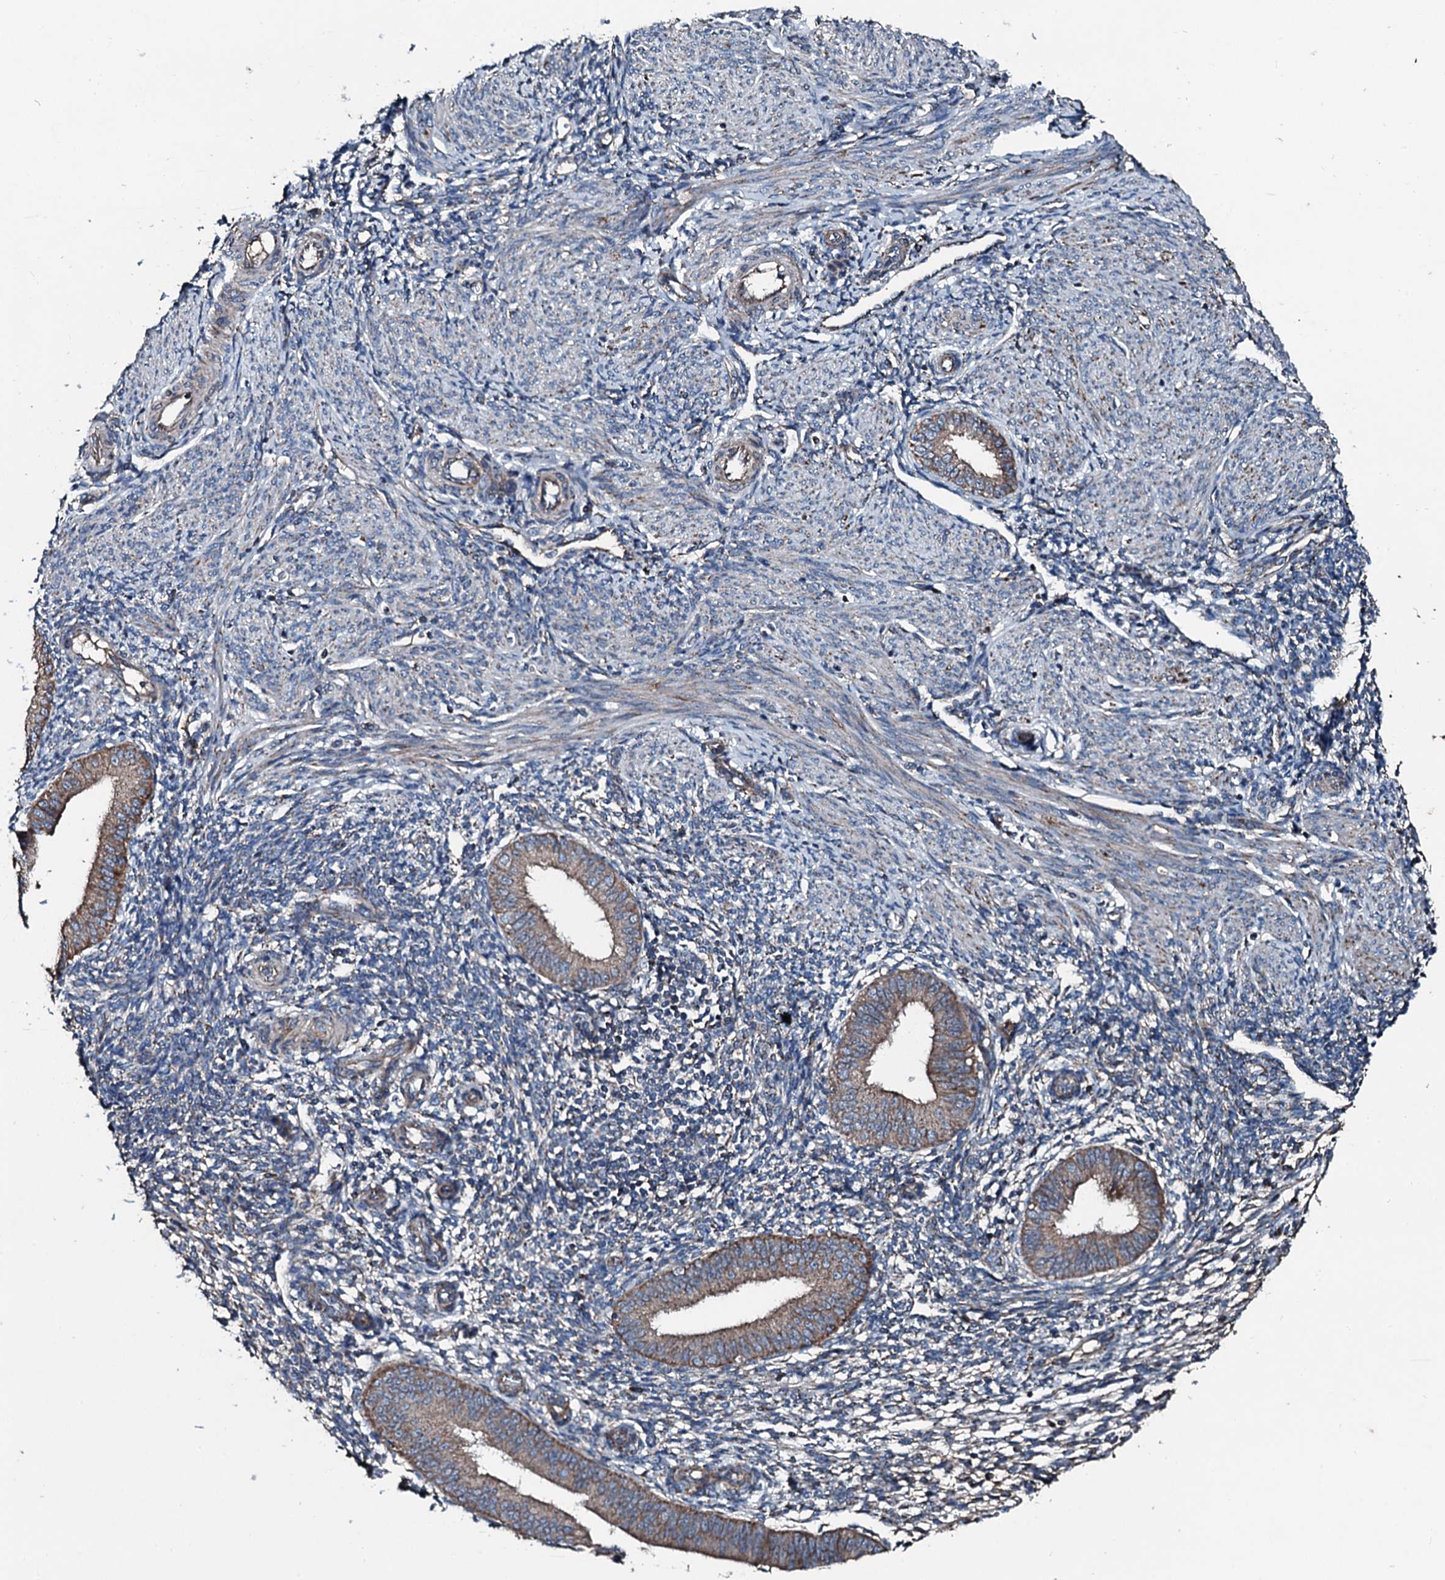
{"staining": {"intensity": "negative", "quantity": "none", "location": "none"}, "tissue": "endometrium", "cell_type": "Cells in endometrial stroma", "image_type": "normal", "snomed": [{"axis": "morphology", "description": "Normal tissue, NOS"}, {"axis": "topography", "description": "Uterus"}, {"axis": "topography", "description": "Endometrium"}], "caption": "This is a image of immunohistochemistry (IHC) staining of unremarkable endometrium, which shows no positivity in cells in endometrial stroma. (Brightfield microscopy of DAB immunohistochemistry at high magnification).", "gene": "ACSS3", "patient": {"sex": "female", "age": 48}}